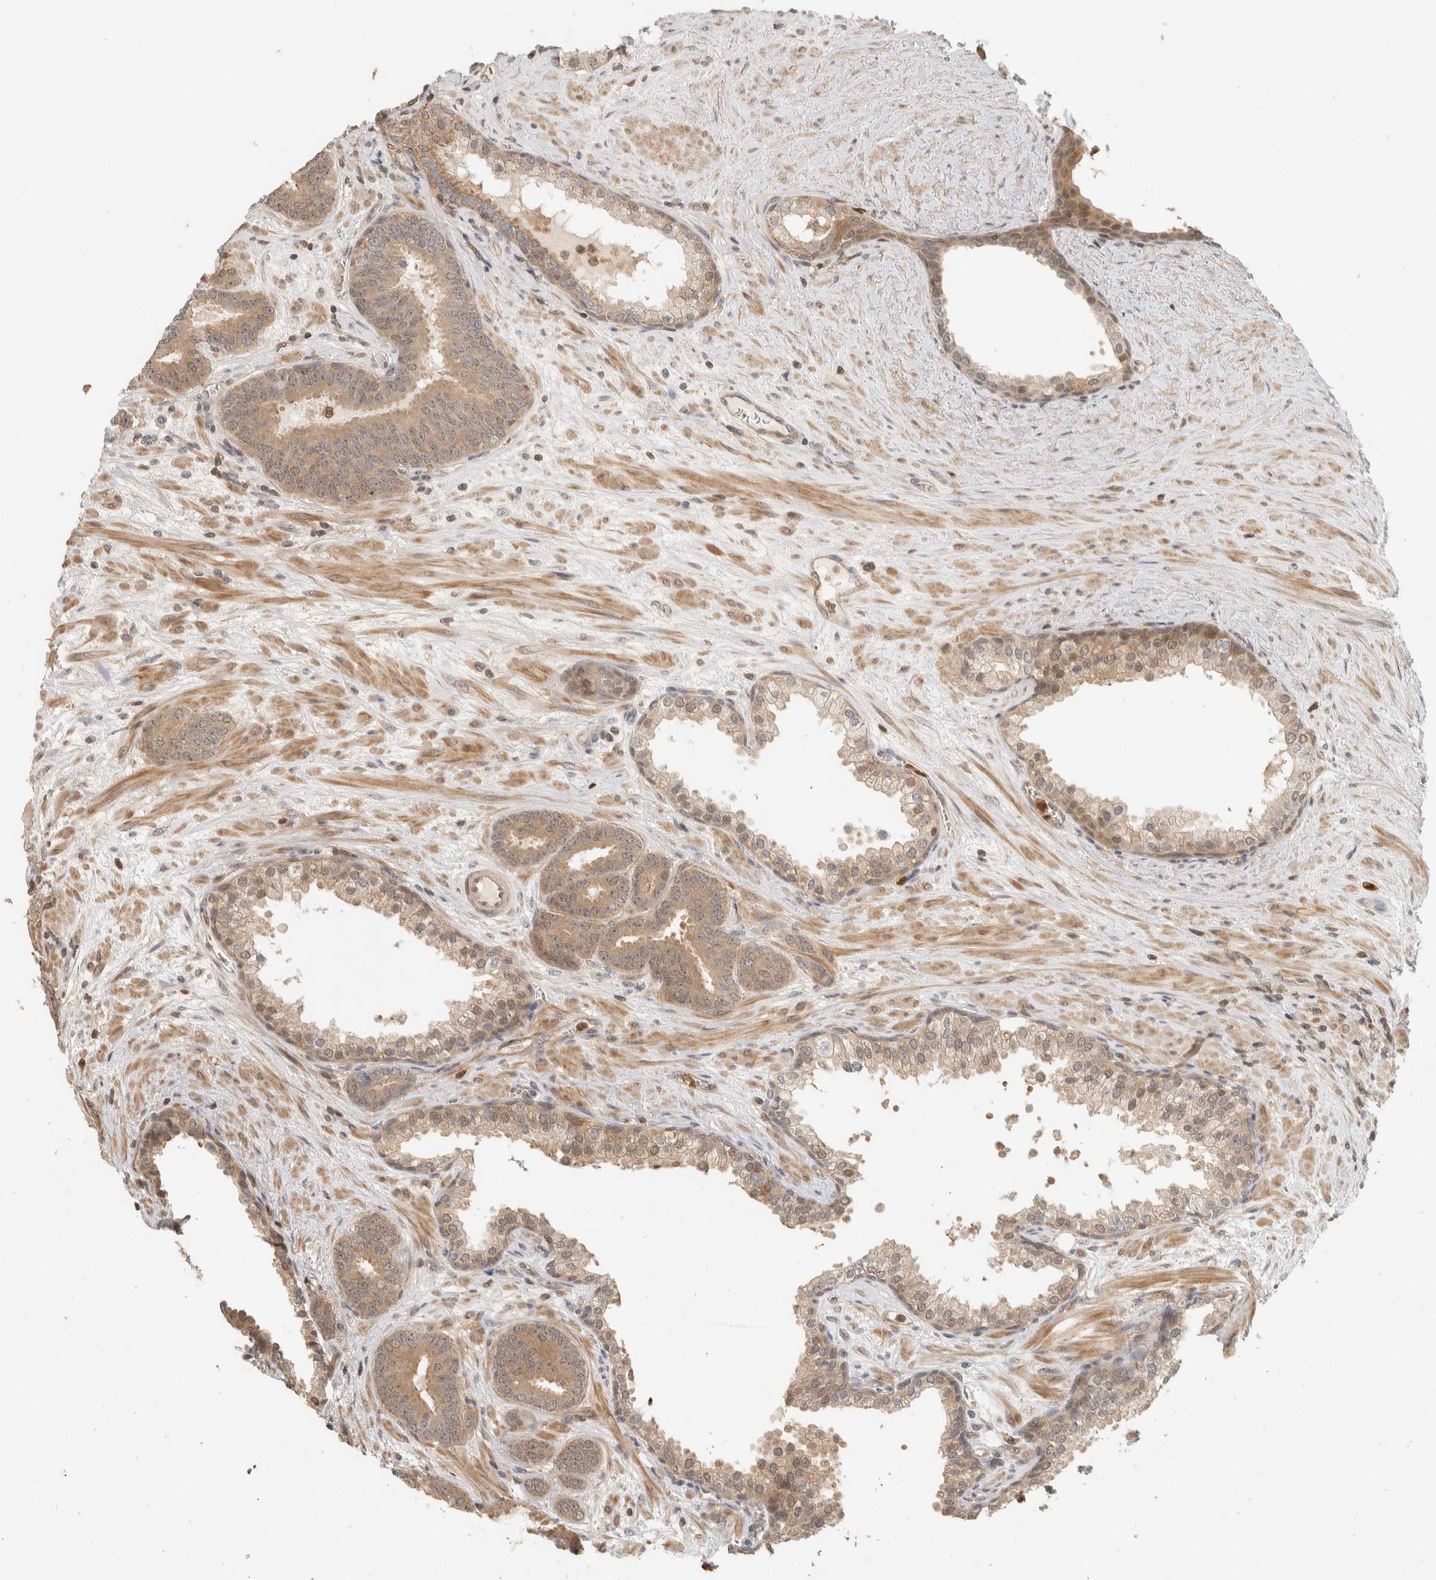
{"staining": {"intensity": "moderate", "quantity": ">75%", "location": "cytoplasmic/membranous"}, "tissue": "prostate cancer", "cell_type": "Tumor cells", "image_type": "cancer", "snomed": [{"axis": "morphology", "description": "Adenocarcinoma, Low grade"}, {"axis": "topography", "description": "Prostate"}], "caption": "Immunohistochemical staining of human prostate cancer (adenocarcinoma (low-grade)) exhibits medium levels of moderate cytoplasmic/membranous protein expression in approximately >75% of tumor cells. (DAB (3,3'-diaminobenzidine) IHC, brown staining for protein, blue staining for nuclei).", "gene": "ADSS2", "patient": {"sex": "male", "age": 62}}